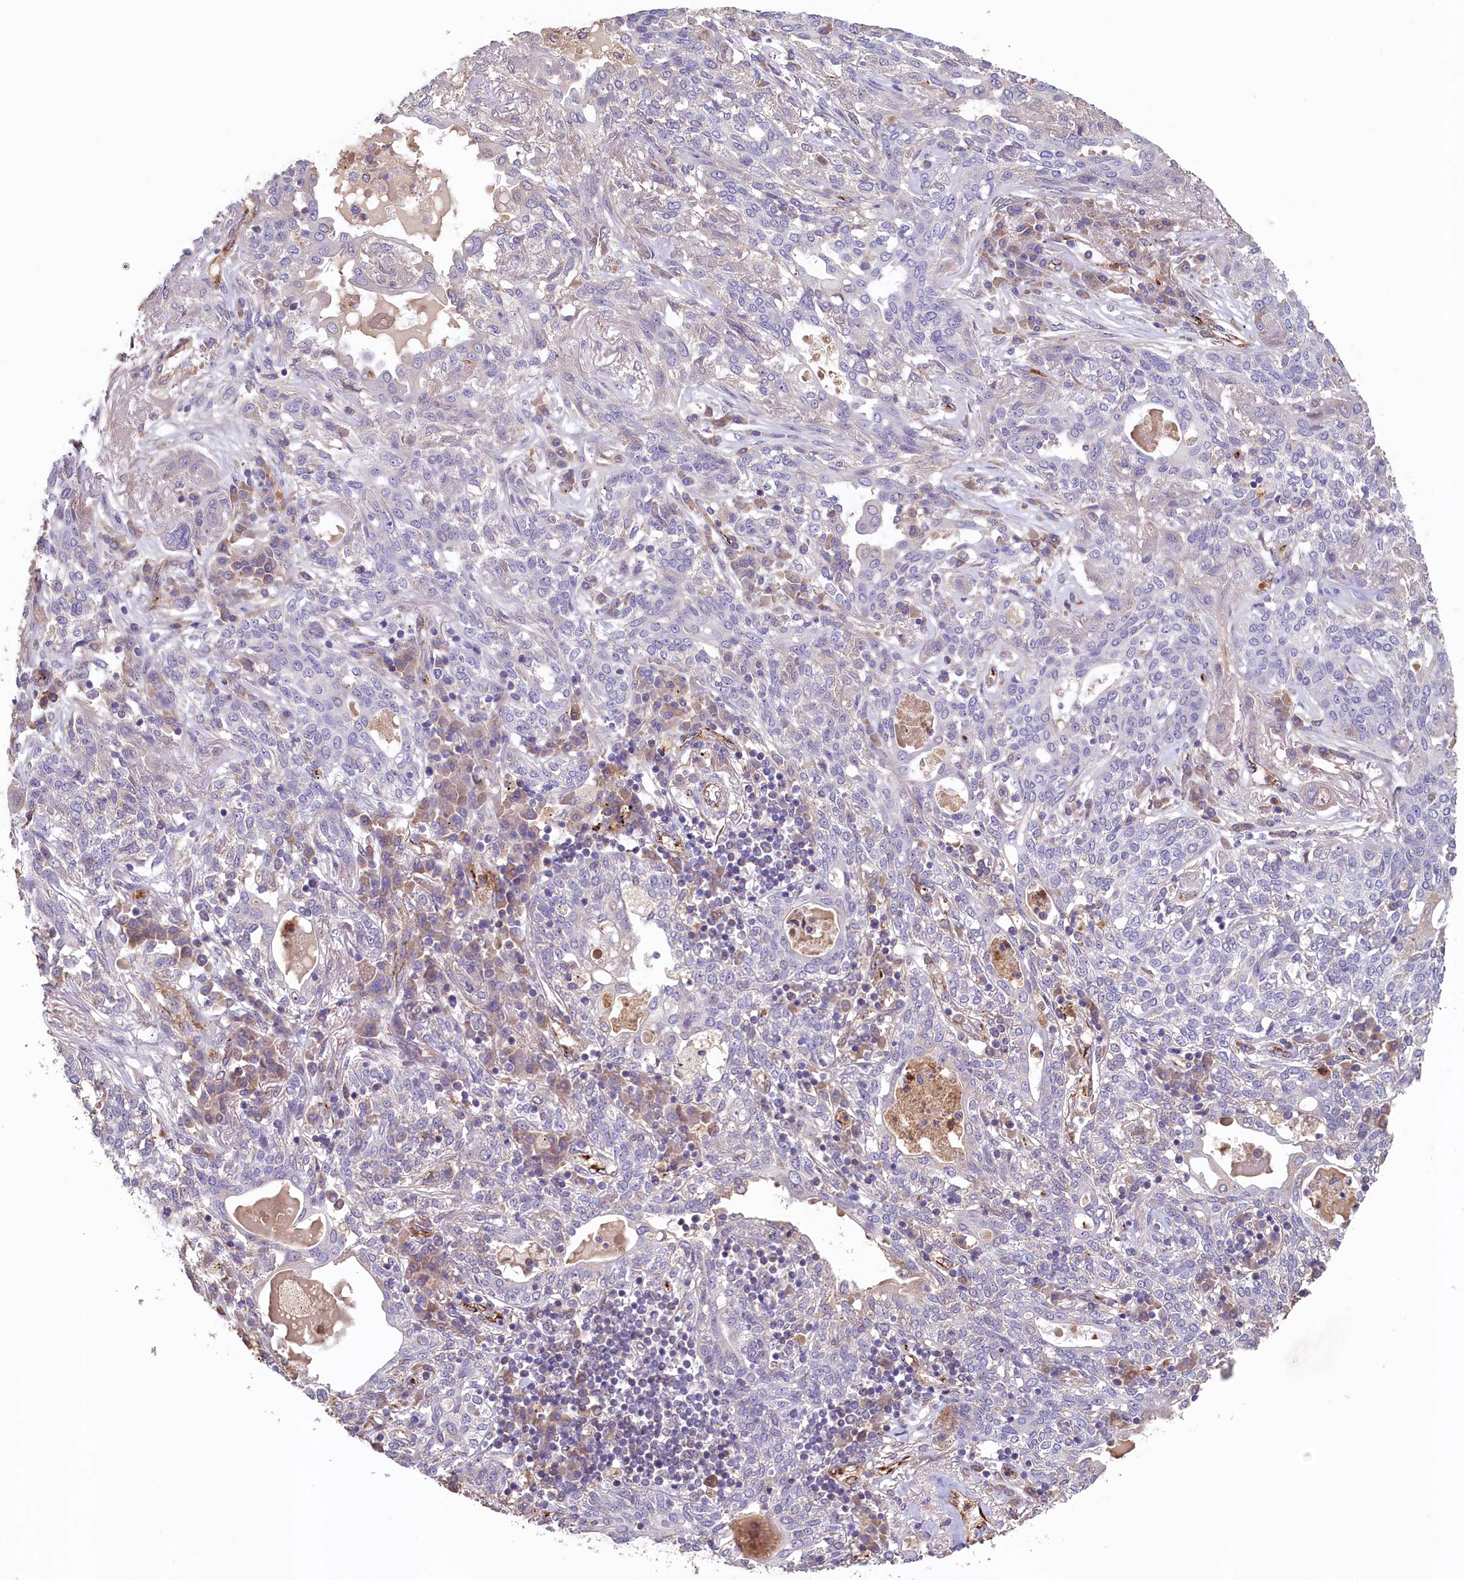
{"staining": {"intensity": "negative", "quantity": "none", "location": "none"}, "tissue": "lung cancer", "cell_type": "Tumor cells", "image_type": "cancer", "snomed": [{"axis": "morphology", "description": "Squamous cell carcinoma, NOS"}, {"axis": "topography", "description": "Lung"}], "caption": "This micrograph is of lung cancer (squamous cell carcinoma) stained with immunohistochemistry (IHC) to label a protein in brown with the nuclei are counter-stained blue. There is no expression in tumor cells.", "gene": "ACSBG1", "patient": {"sex": "female", "age": 70}}